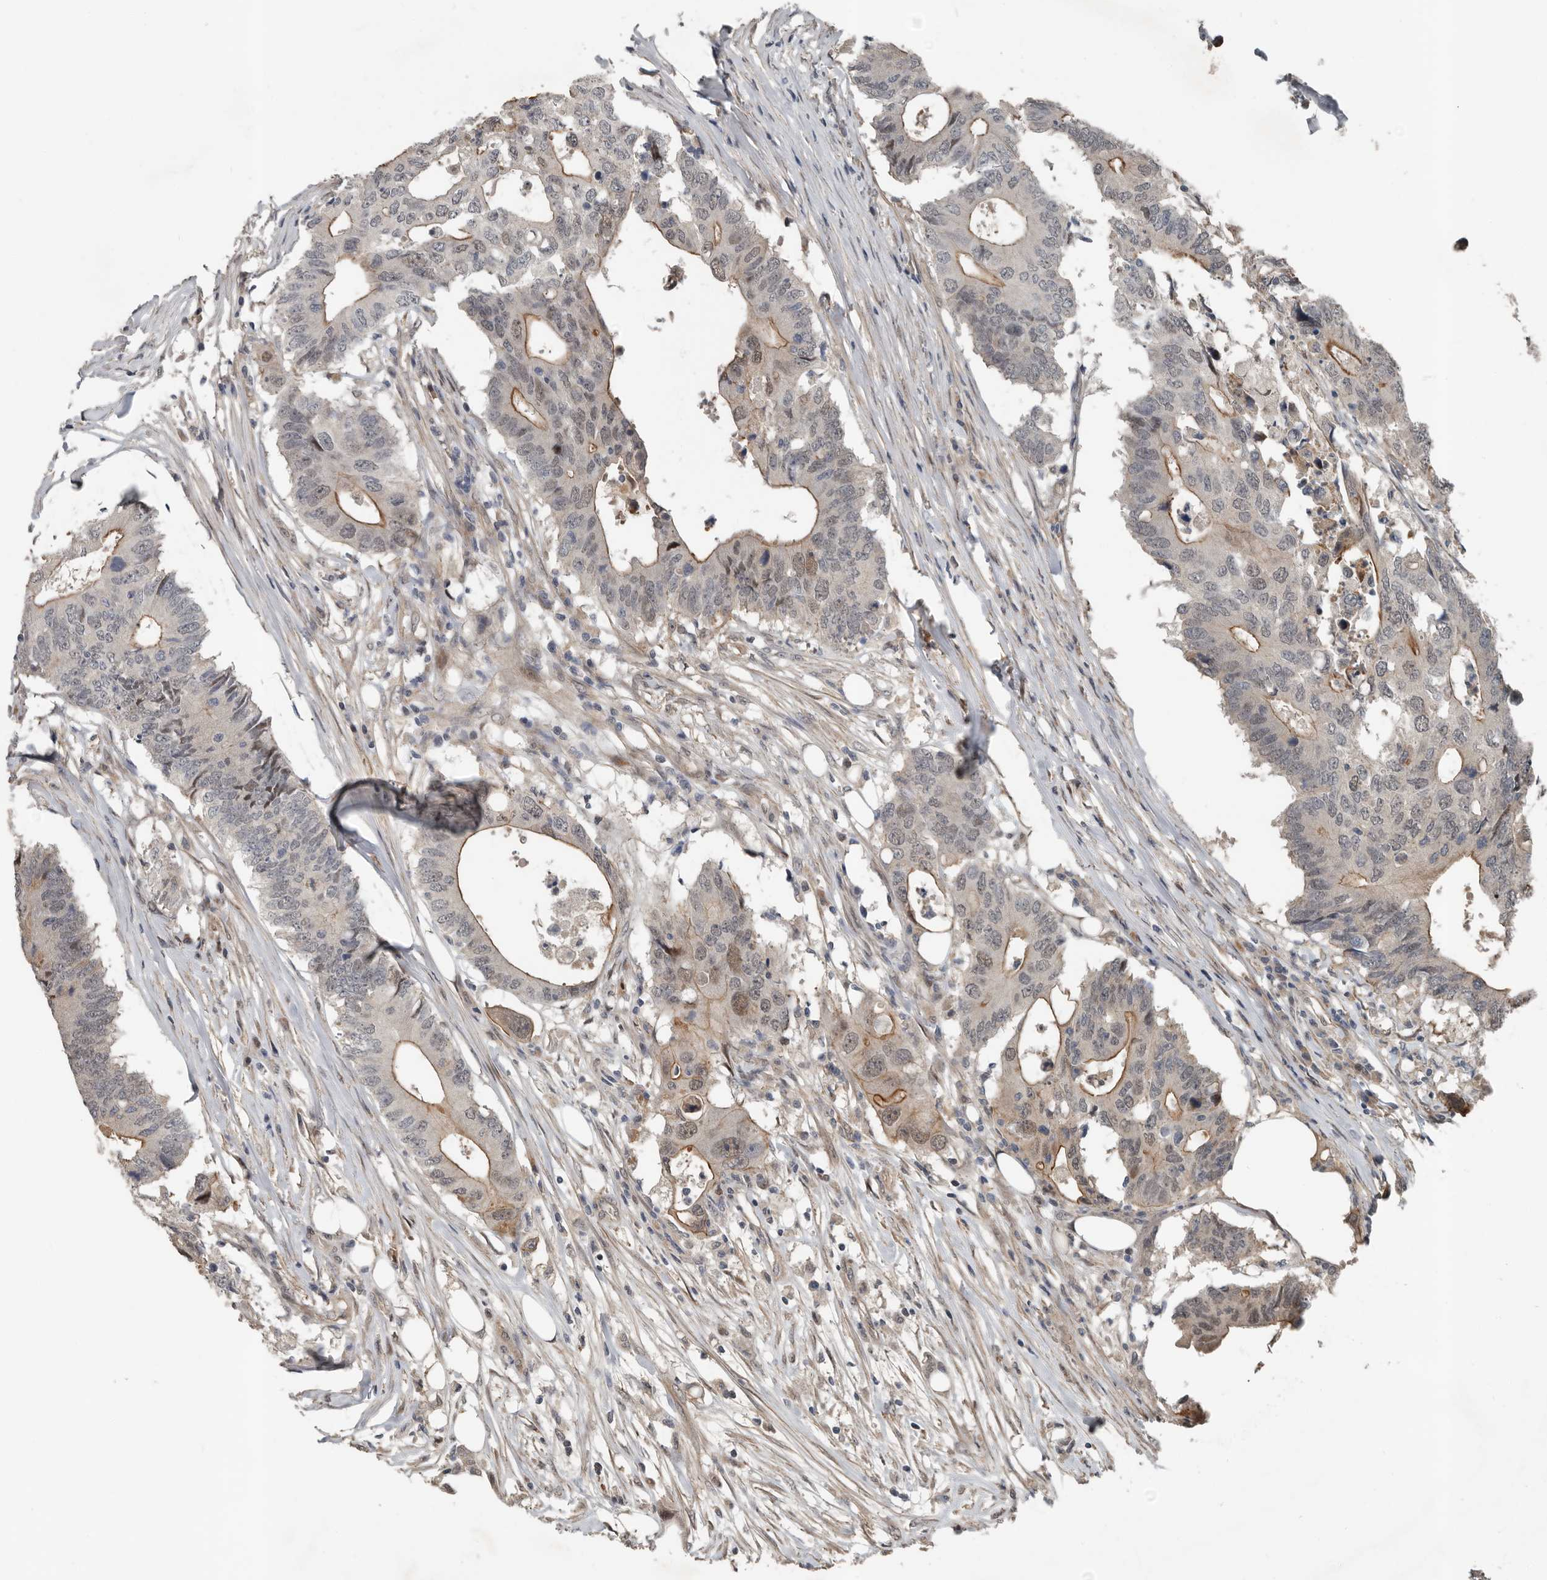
{"staining": {"intensity": "moderate", "quantity": "25%-75%", "location": "cytoplasmic/membranous,nuclear"}, "tissue": "colorectal cancer", "cell_type": "Tumor cells", "image_type": "cancer", "snomed": [{"axis": "morphology", "description": "Adenocarcinoma, NOS"}, {"axis": "topography", "description": "Colon"}], "caption": "Brown immunohistochemical staining in adenocarcinoma (colorectal) reveals moderate cytoplasmic/membranous and nuclear staining in about 25%-75% of tumor cells.", "gene": "YOD1", "patient": {"sex": "male", "age": 71}}